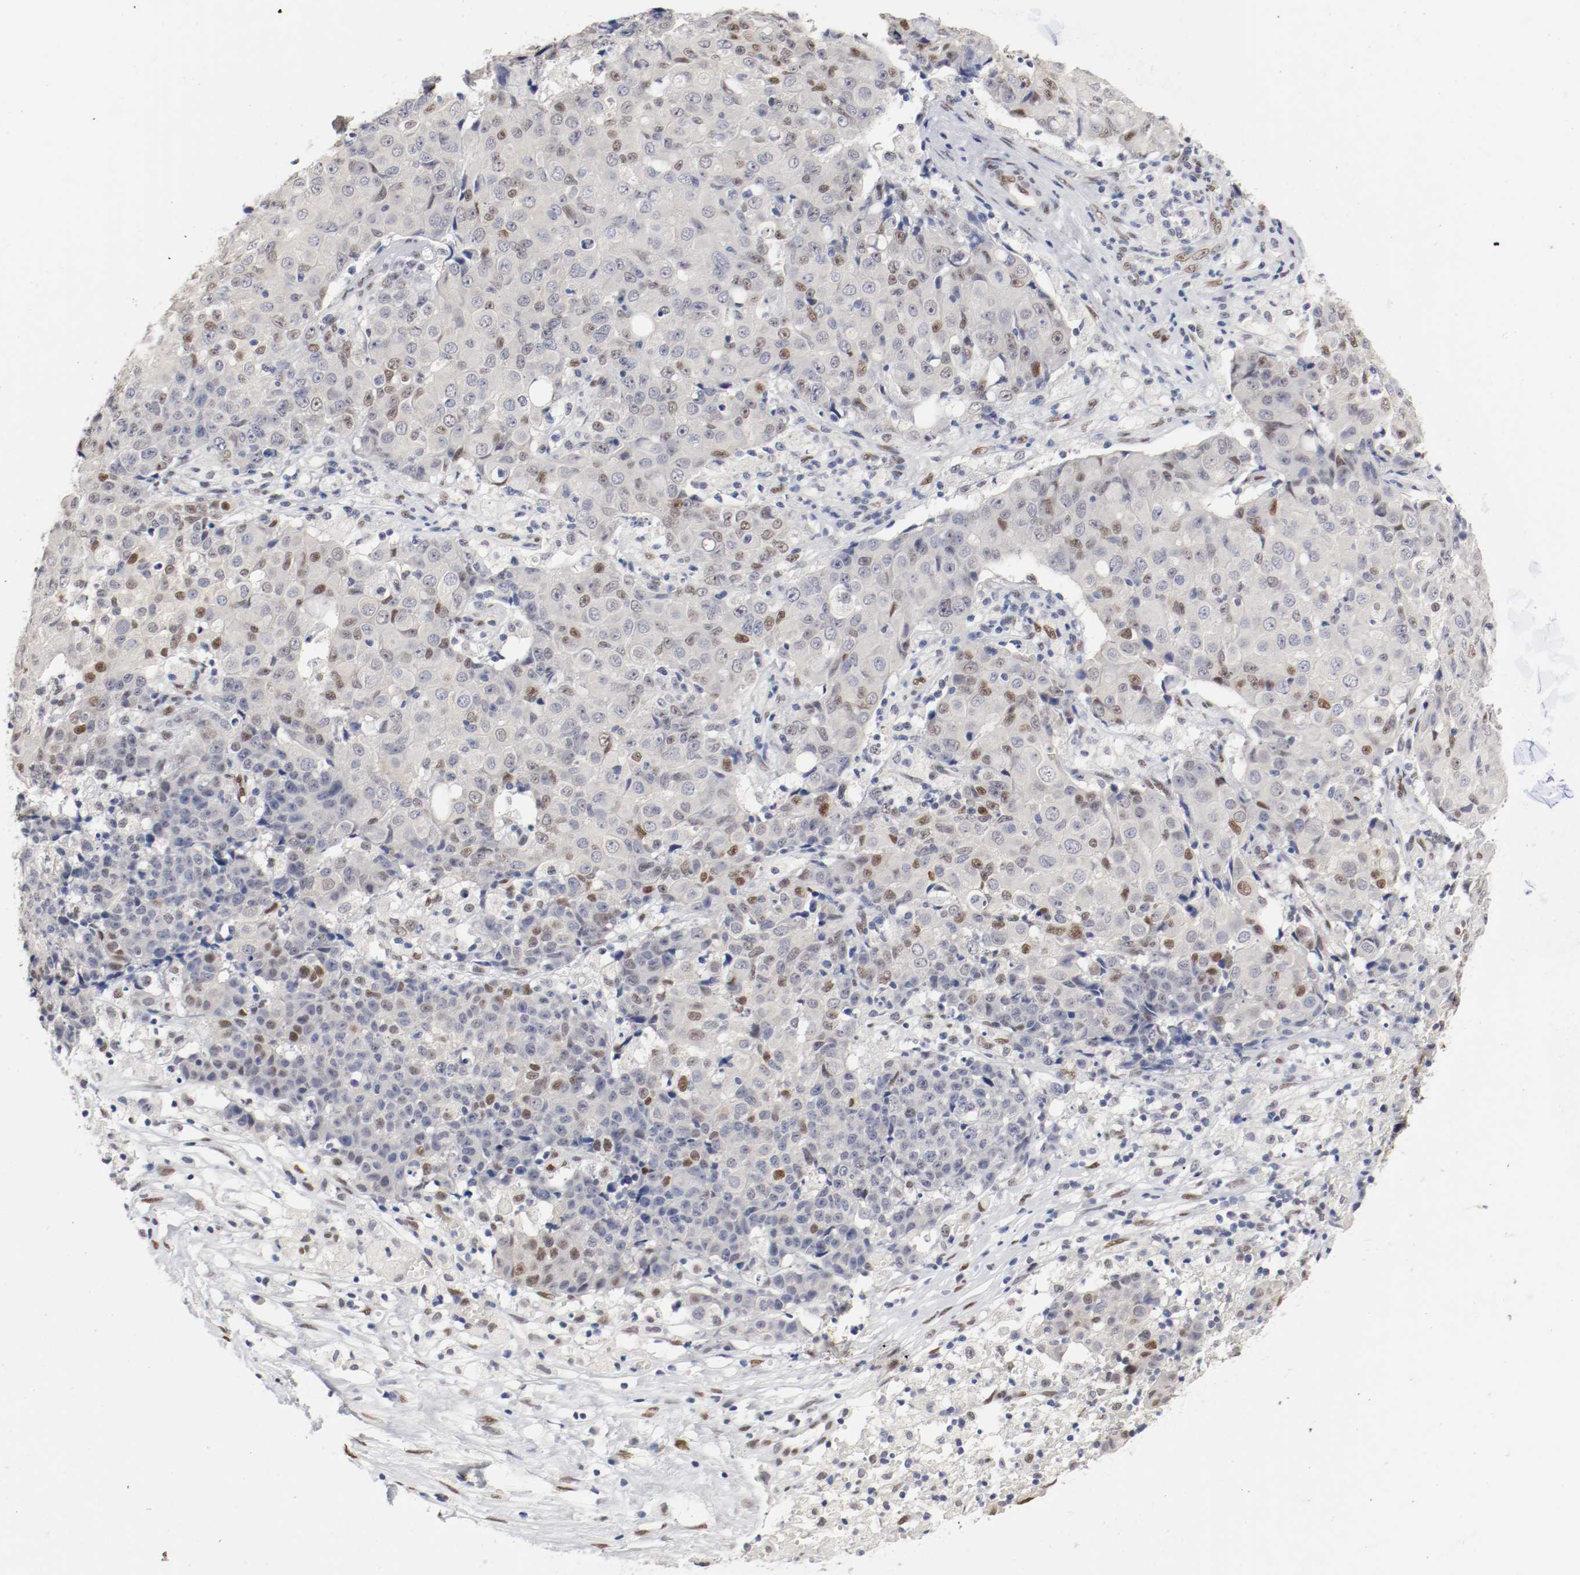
{"staining": {"intensity": "moderate", "quantity": "<25%", "location": "nuclear"}, "tissue": "ovarian cancer", "cell_type": "Tumor cells", "image_type": "cancer", "snomed": [{"axis": "morphology", "description": "Carcinoma, endometroid"}, {"axis": "topography", "description": "Ovary"}], "caption": "Tumor cells exhibit moderate nuclear expression in approximately <25% of cells in ovarian cancer (endometroid carcinoma).", "gene": "FOSL2", "patient": {"sex": "female", "age": 42}}